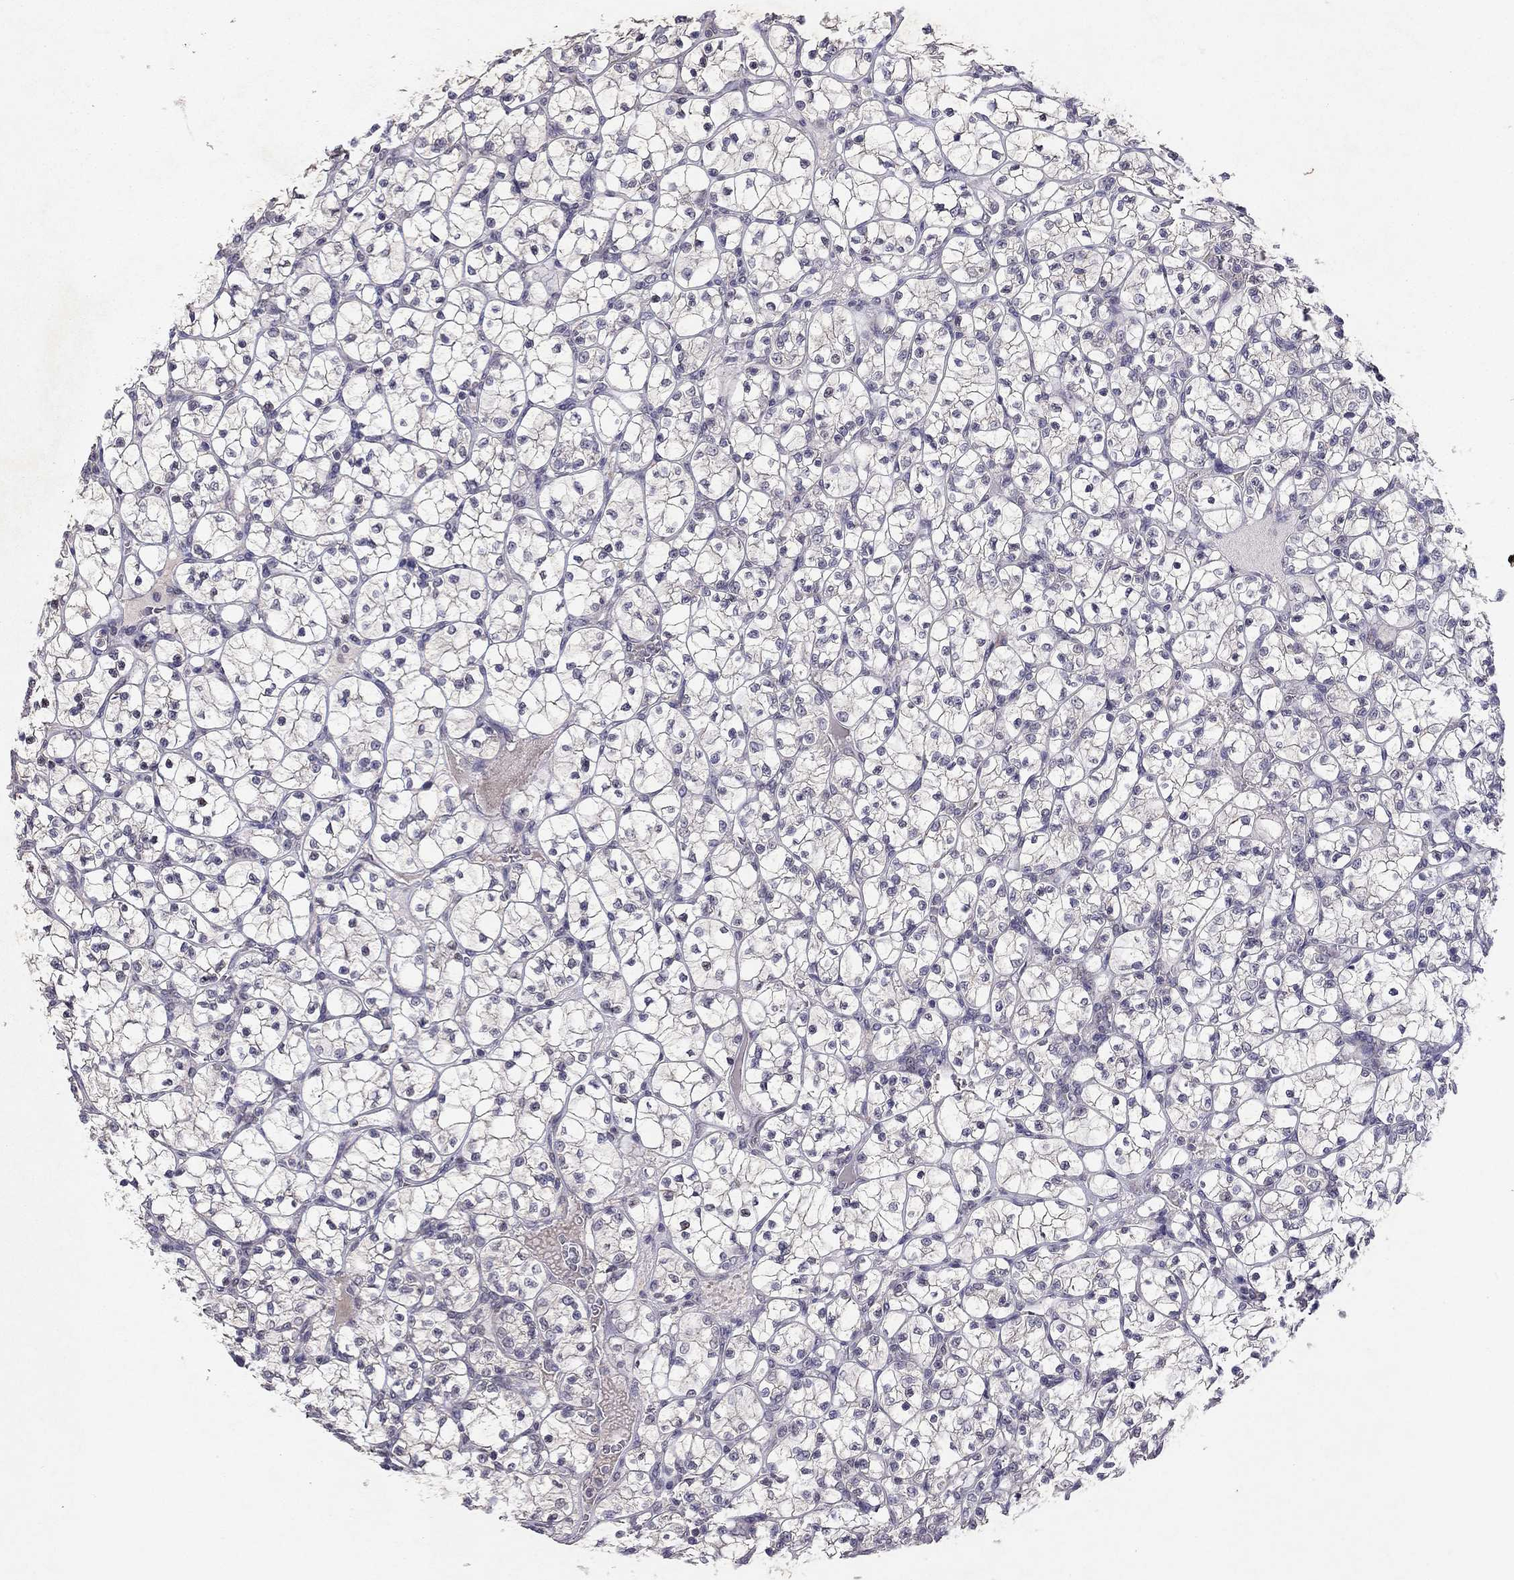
{"staining": {"intensity": "negative", "quantity": "none", "location": "none"}, "tissue": "renal cancer", "cell_type": "Tumor cells", "image_type": "cancer", "snomed": [{"axis": "morphology", "description": "Adenocarcinoma, NOS"}, {"axis": "topography", "description": "Kidney"}], "caption": "Tumor cells show no significant protein positivity in renal cancer.", "gene": "ESR2", "patient": {"sex": "female", "age": 89}}